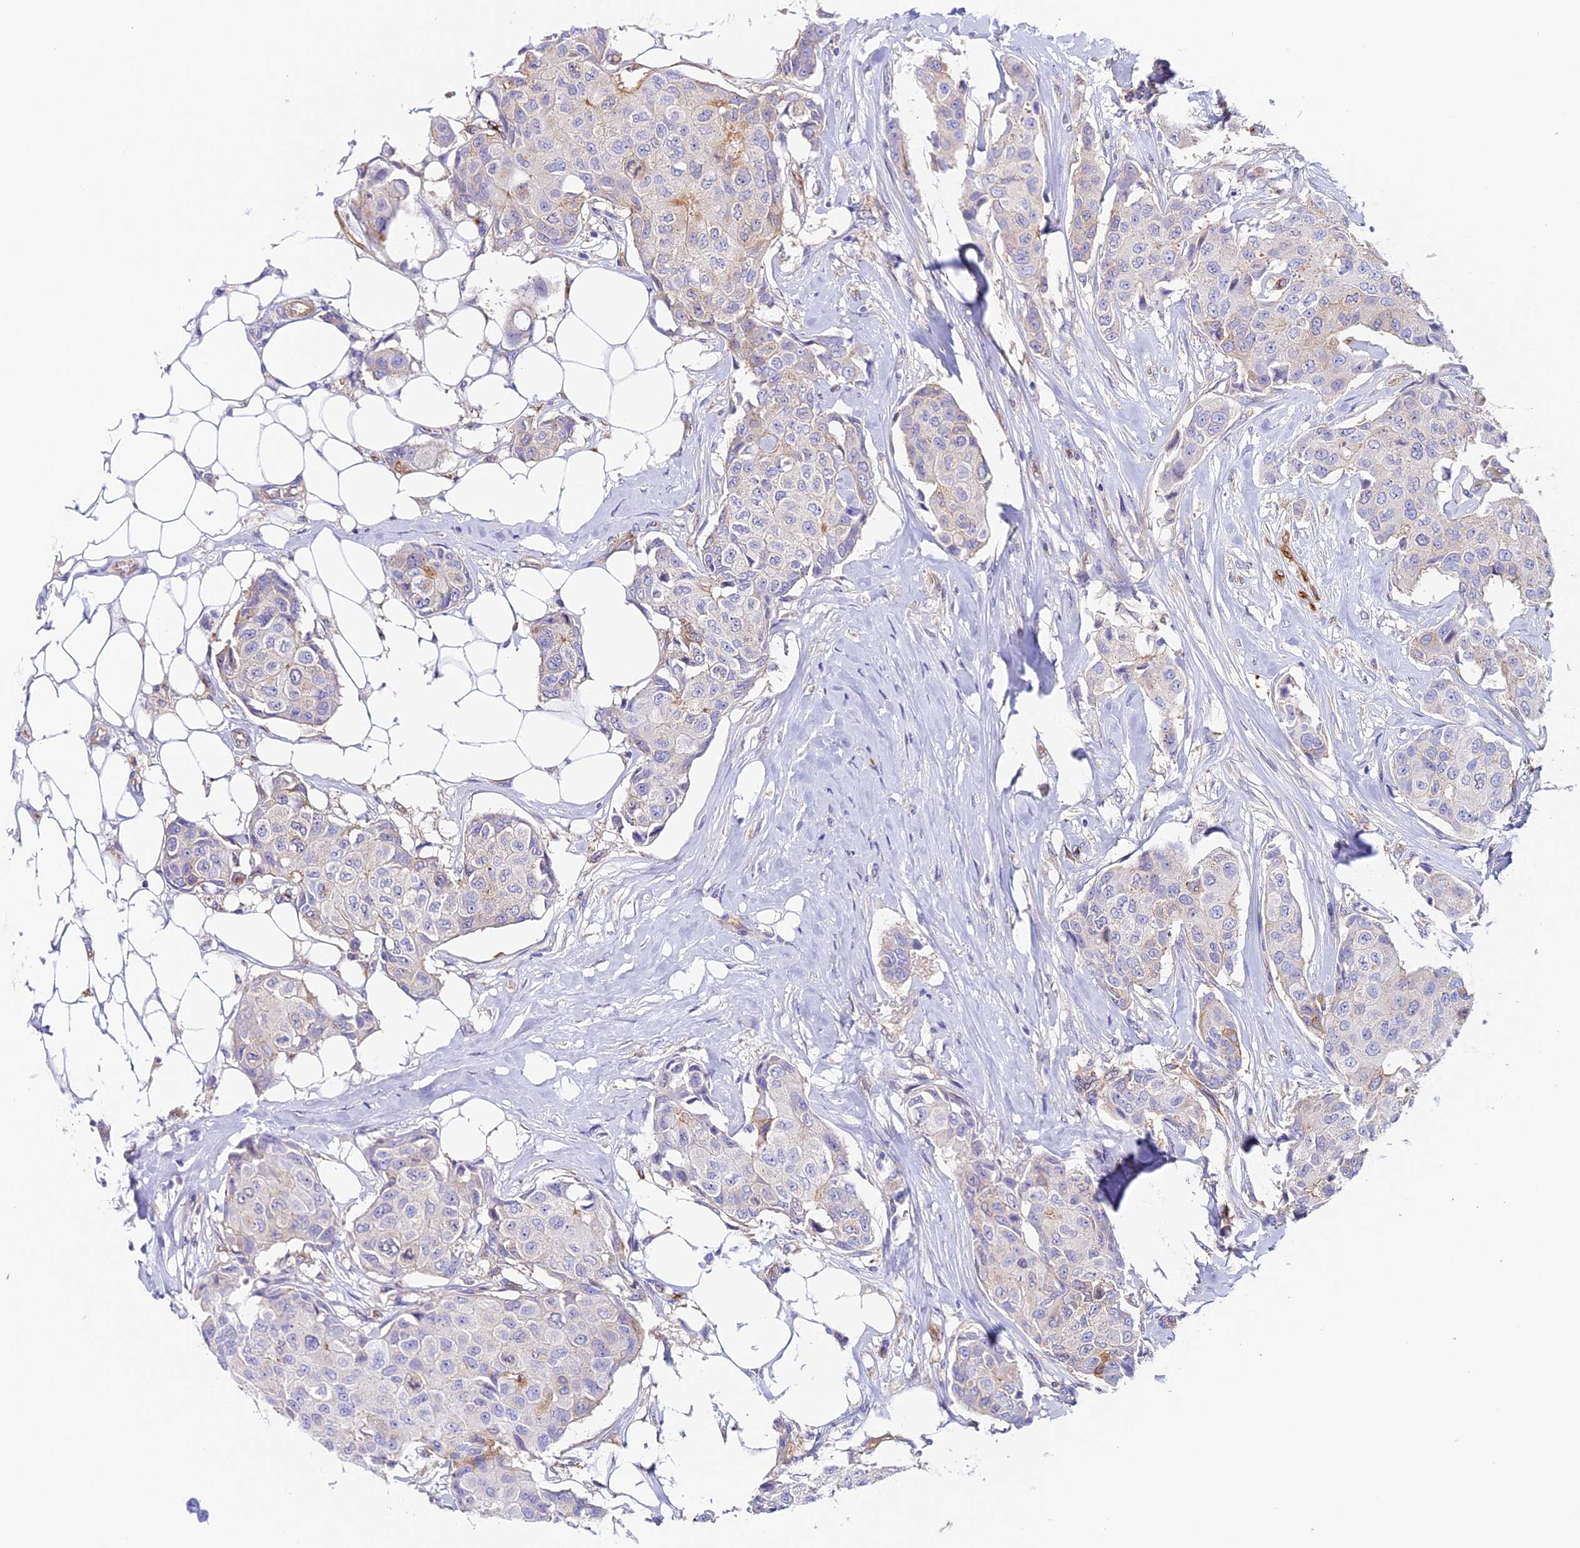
{"staining": {"intensity": "negative", "quantity": "none", "location": "none"}, "tissue": "breast cancer", "cell_type": "Tumor cells", "image_type": "cancer", "snomed": [{"axis": "morphology", "description": "Duct carcinoma"}, {"axis": "topography", "description": "Breast"}], "caption": "Immunohistochemical staining of human intraductal carcinoma (breast) demonstrates no significant positivity in tumor cells.", "gene": "HOMER3", "patient": {"sex": "female", "age": 80}}